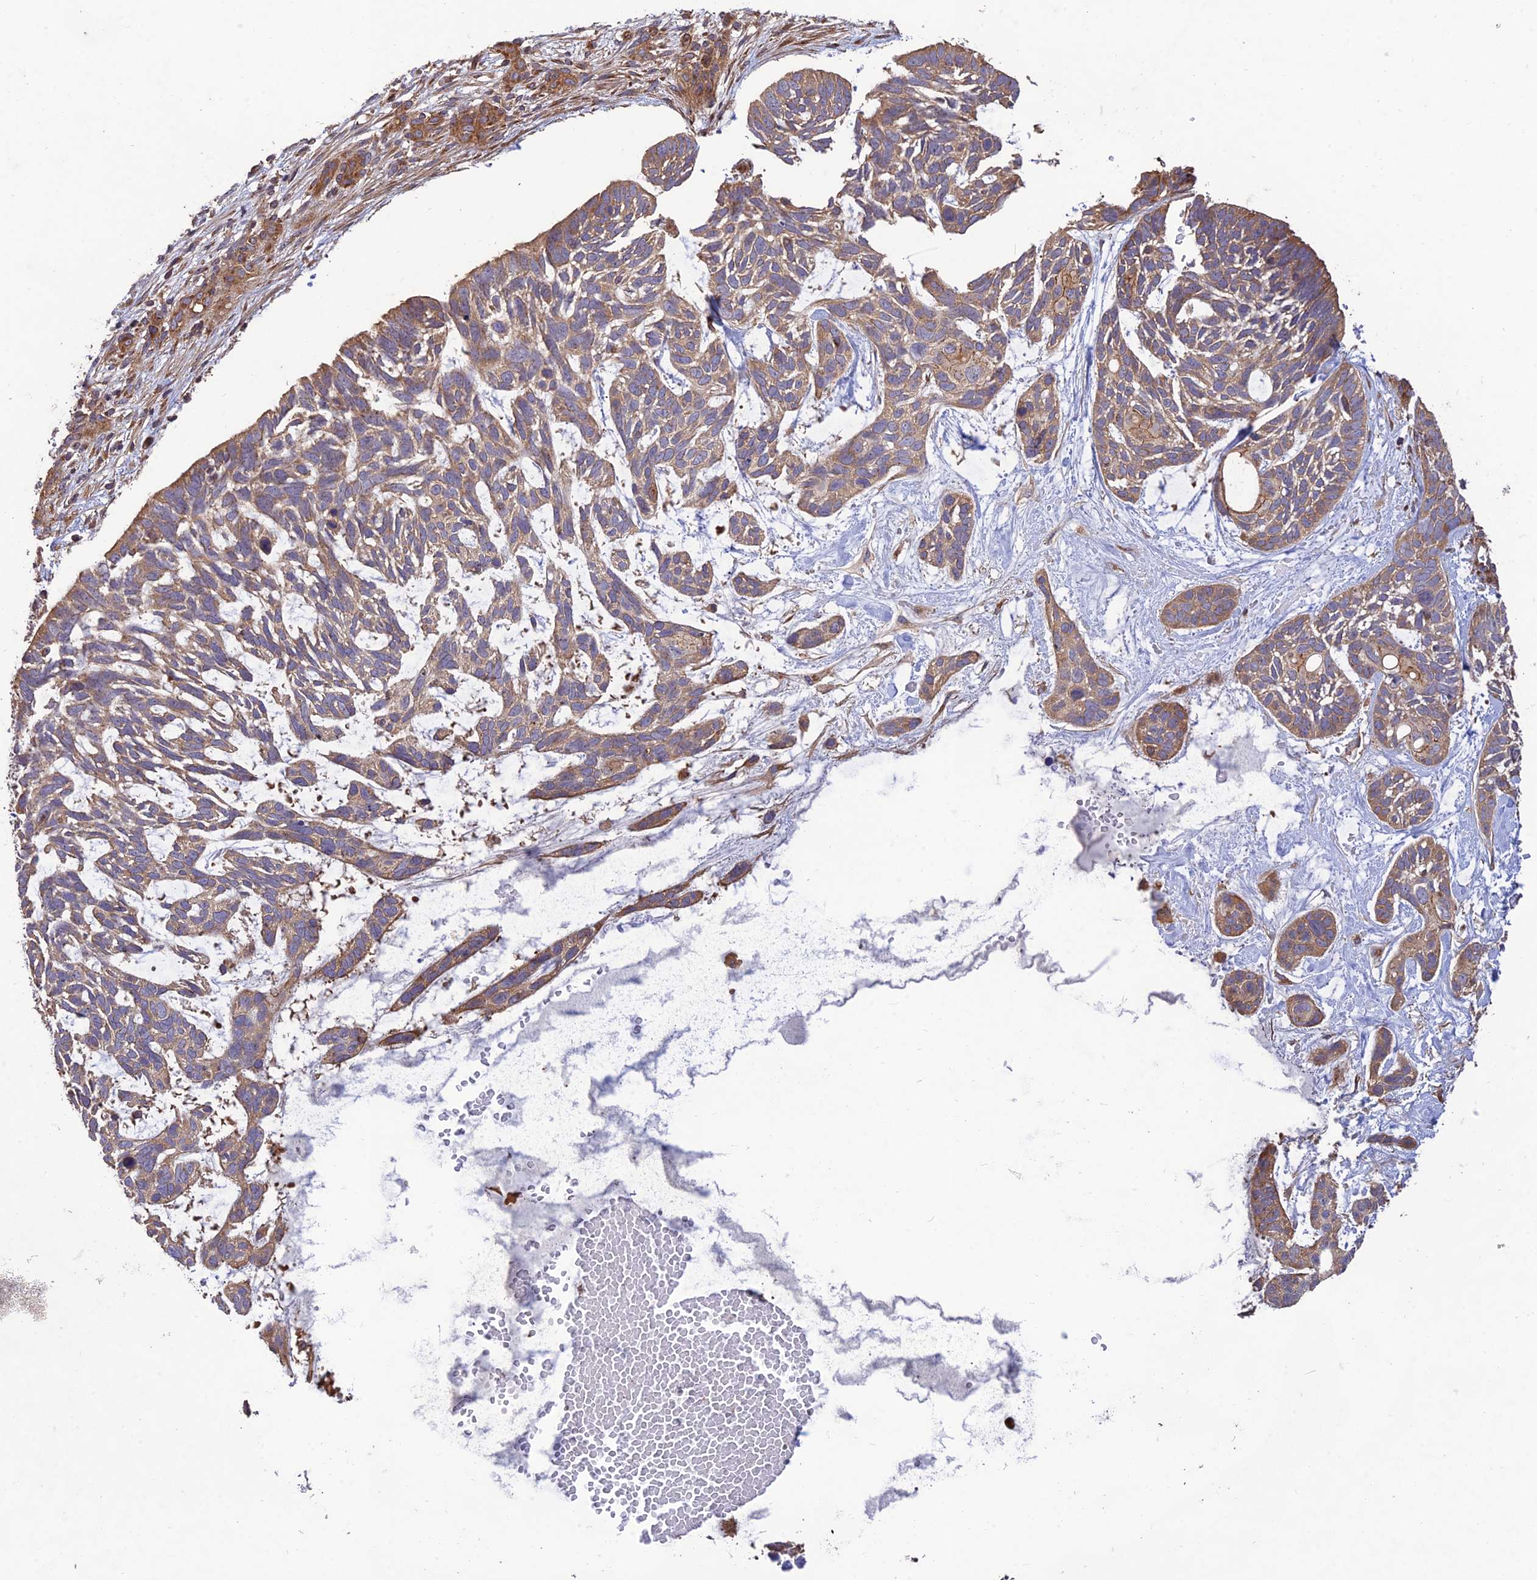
{"staining": {"intensity": "weak", "quantity": ">75%", "location": "cytoplasmic/membranous"}, "tissue": "skin cancer", "cell_type": "Tumor cells", "image_type": "cancer", "snomed": [{"axis": "morphology", "description": "Basal cell carcinoma"}, {"axis": "topography", "description": "Skin"}], "caption": "Immunohistochemical staining of skin cancer (basal cell carcinoma) reveals low levels of weak cytoplasmic/membranous expression in approximately >75% of tumor cells. (DAB (3,3'-diaminobenzidine) = brown stain, brightfield microscopy at high magnification).", "gene": "TMEM131L", "patient": {"sex": "male", "age": 88}}